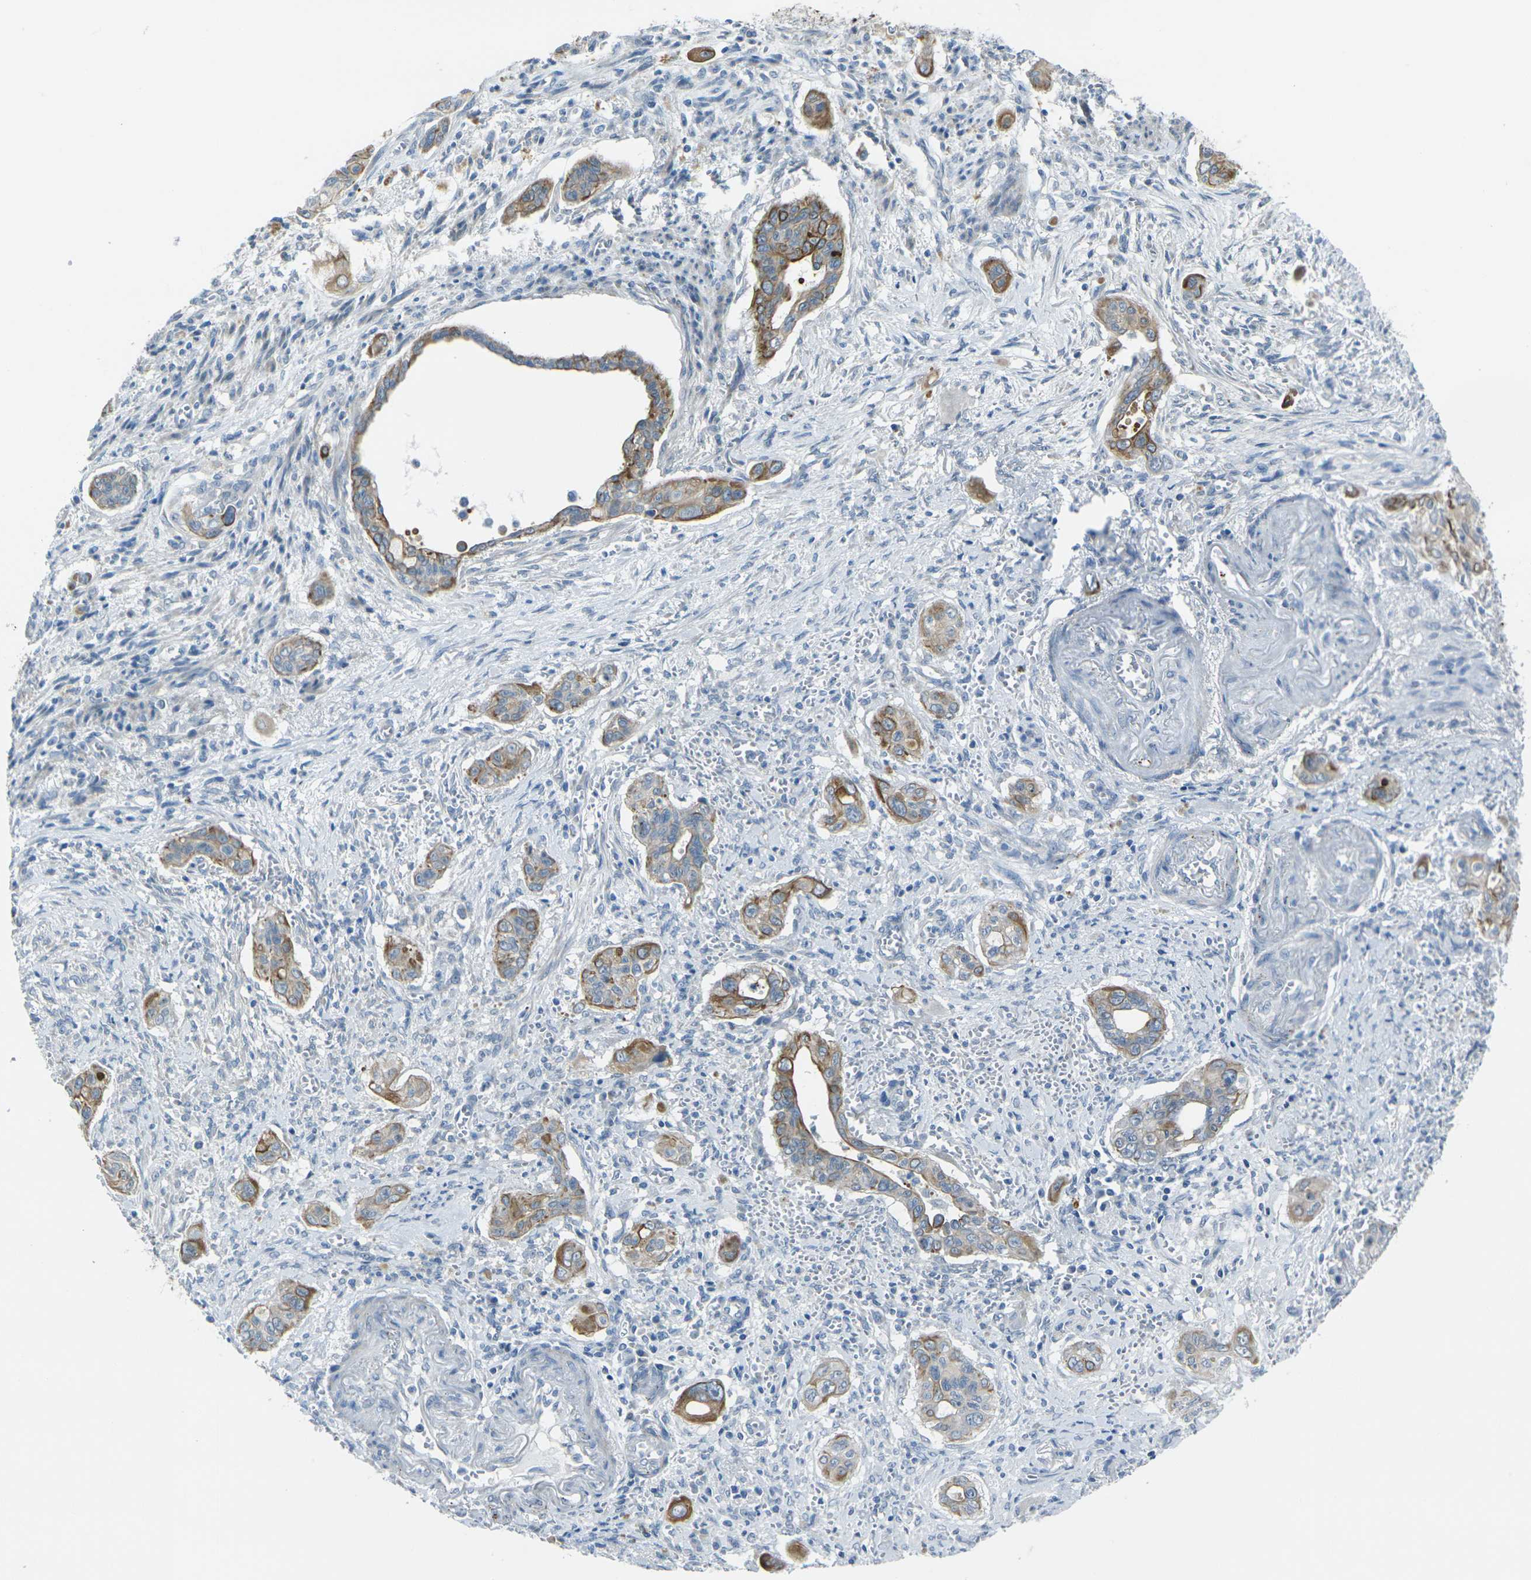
{"staining": {"intensity": "moderate", "quantity": ">75%", "location": "cytoplasmic/membranous"}, "tissue": "pancreatic cancer", "cell_type": "Tumor cells", "image_type": "cancer", "snomed": [{"axis": "morphology", "description": "Adenocarcinoma, NOS"}, {"axis": "topography", "description": "Pancreas"}], "caption": "Moderate cytoplasmic/membranous protein expression is identified in approximately >75% of tumor cells in pancreatic cancer.", "gene": "ANKRD46", "patient": {"sex": "male", "age": 77}}